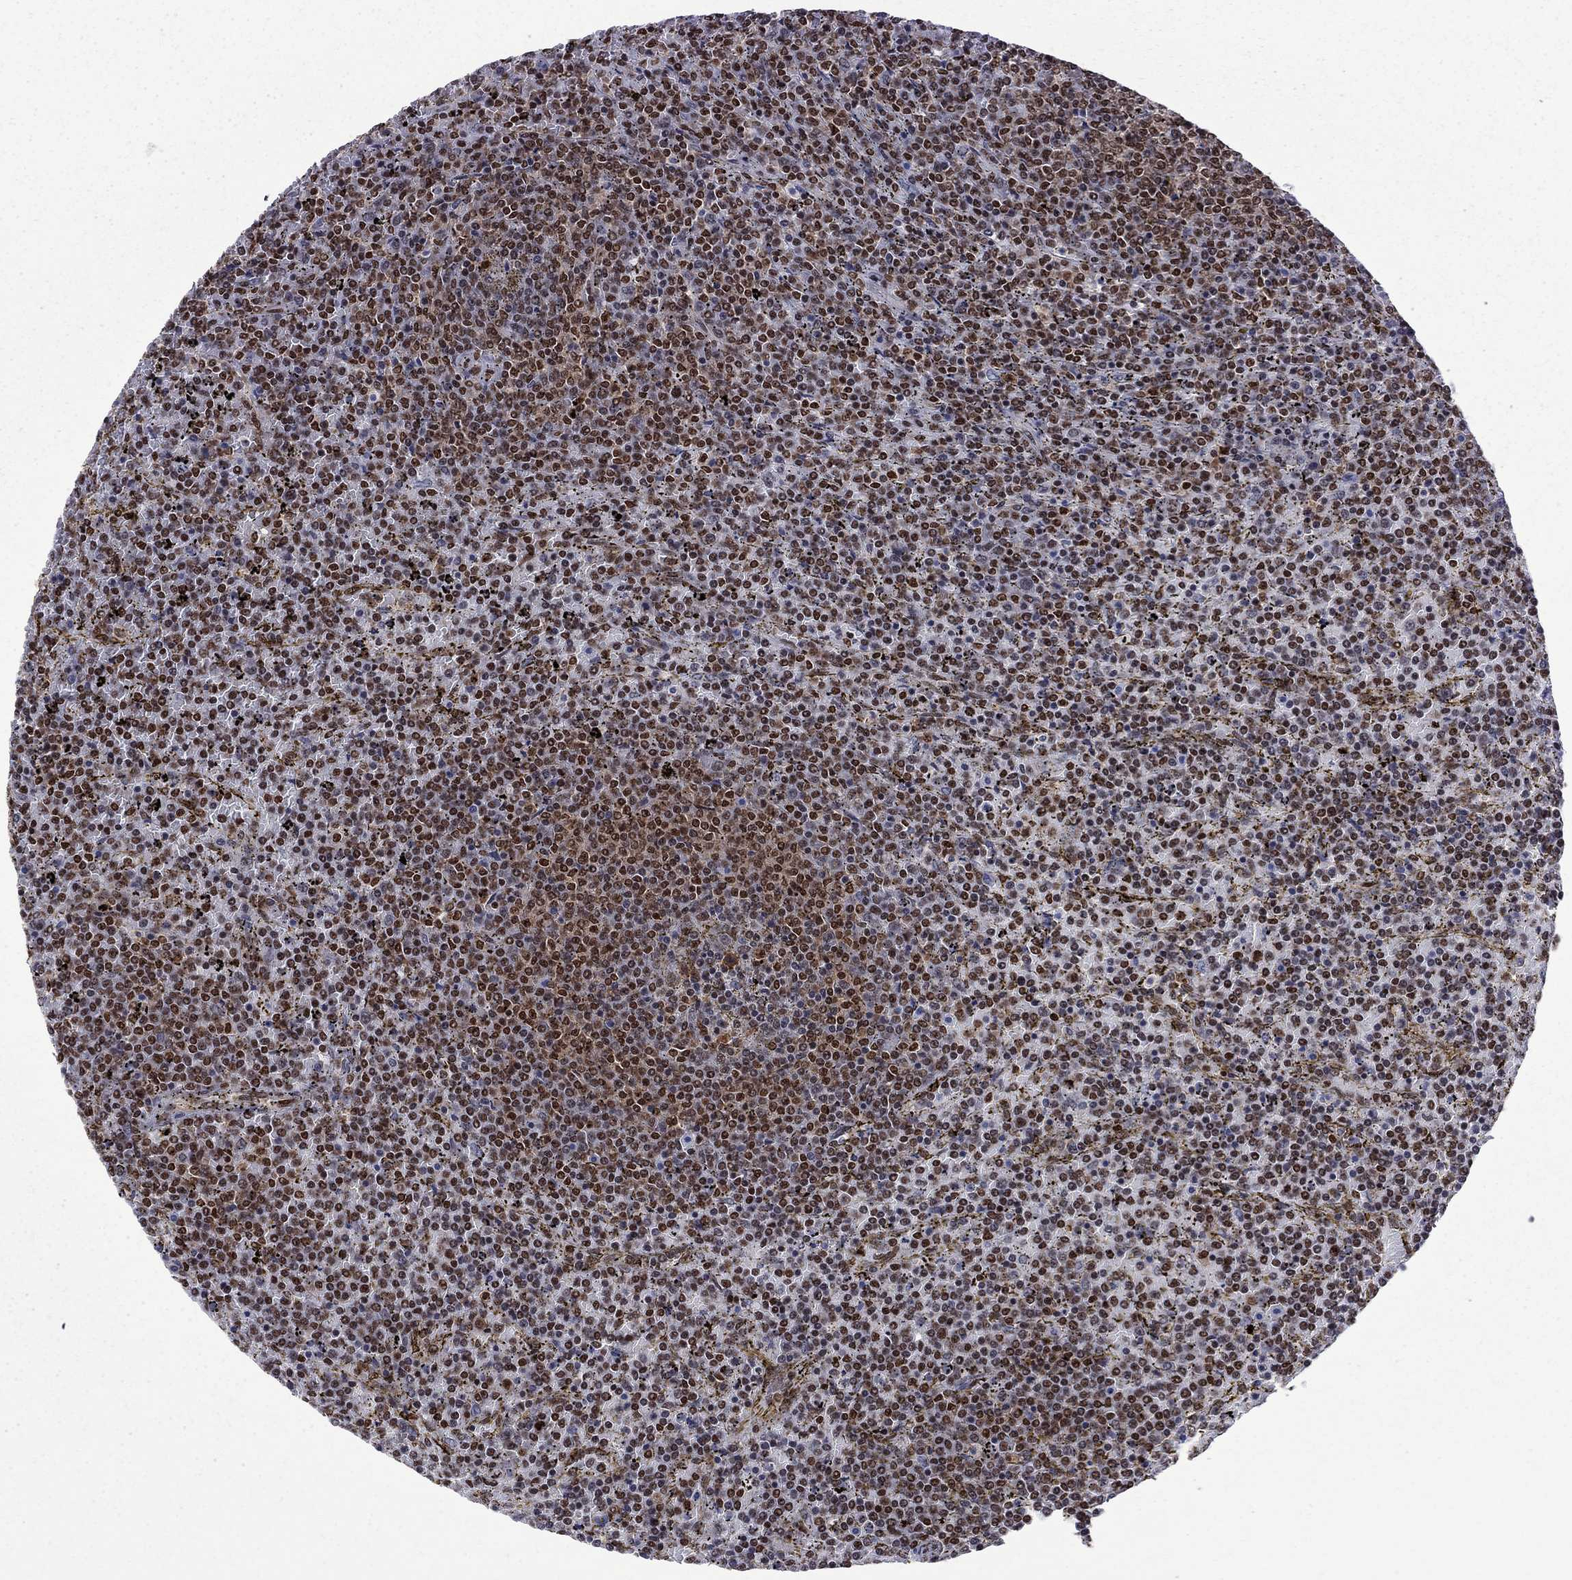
{"staining": {"intensity": "strong", "quantity": ">75%", "location": "nuclear"}, "tissue": "lymphoma", "cell_type": "Tumor cells", "image_type": "cancer", "snomed": [{"axis": "morphology", "description": "Malignant lymphoma, non-Hodgkin's type, Low grade"}, {"axis": "topography", "description": "Spleen"}], "caption": "Human lymphoma stained with a brown dye reveals strong nuclear positive positivity in approximately >75% of tumor cells.", "gene": "MED25", "patient": {"sex": "female", "age": 77}}